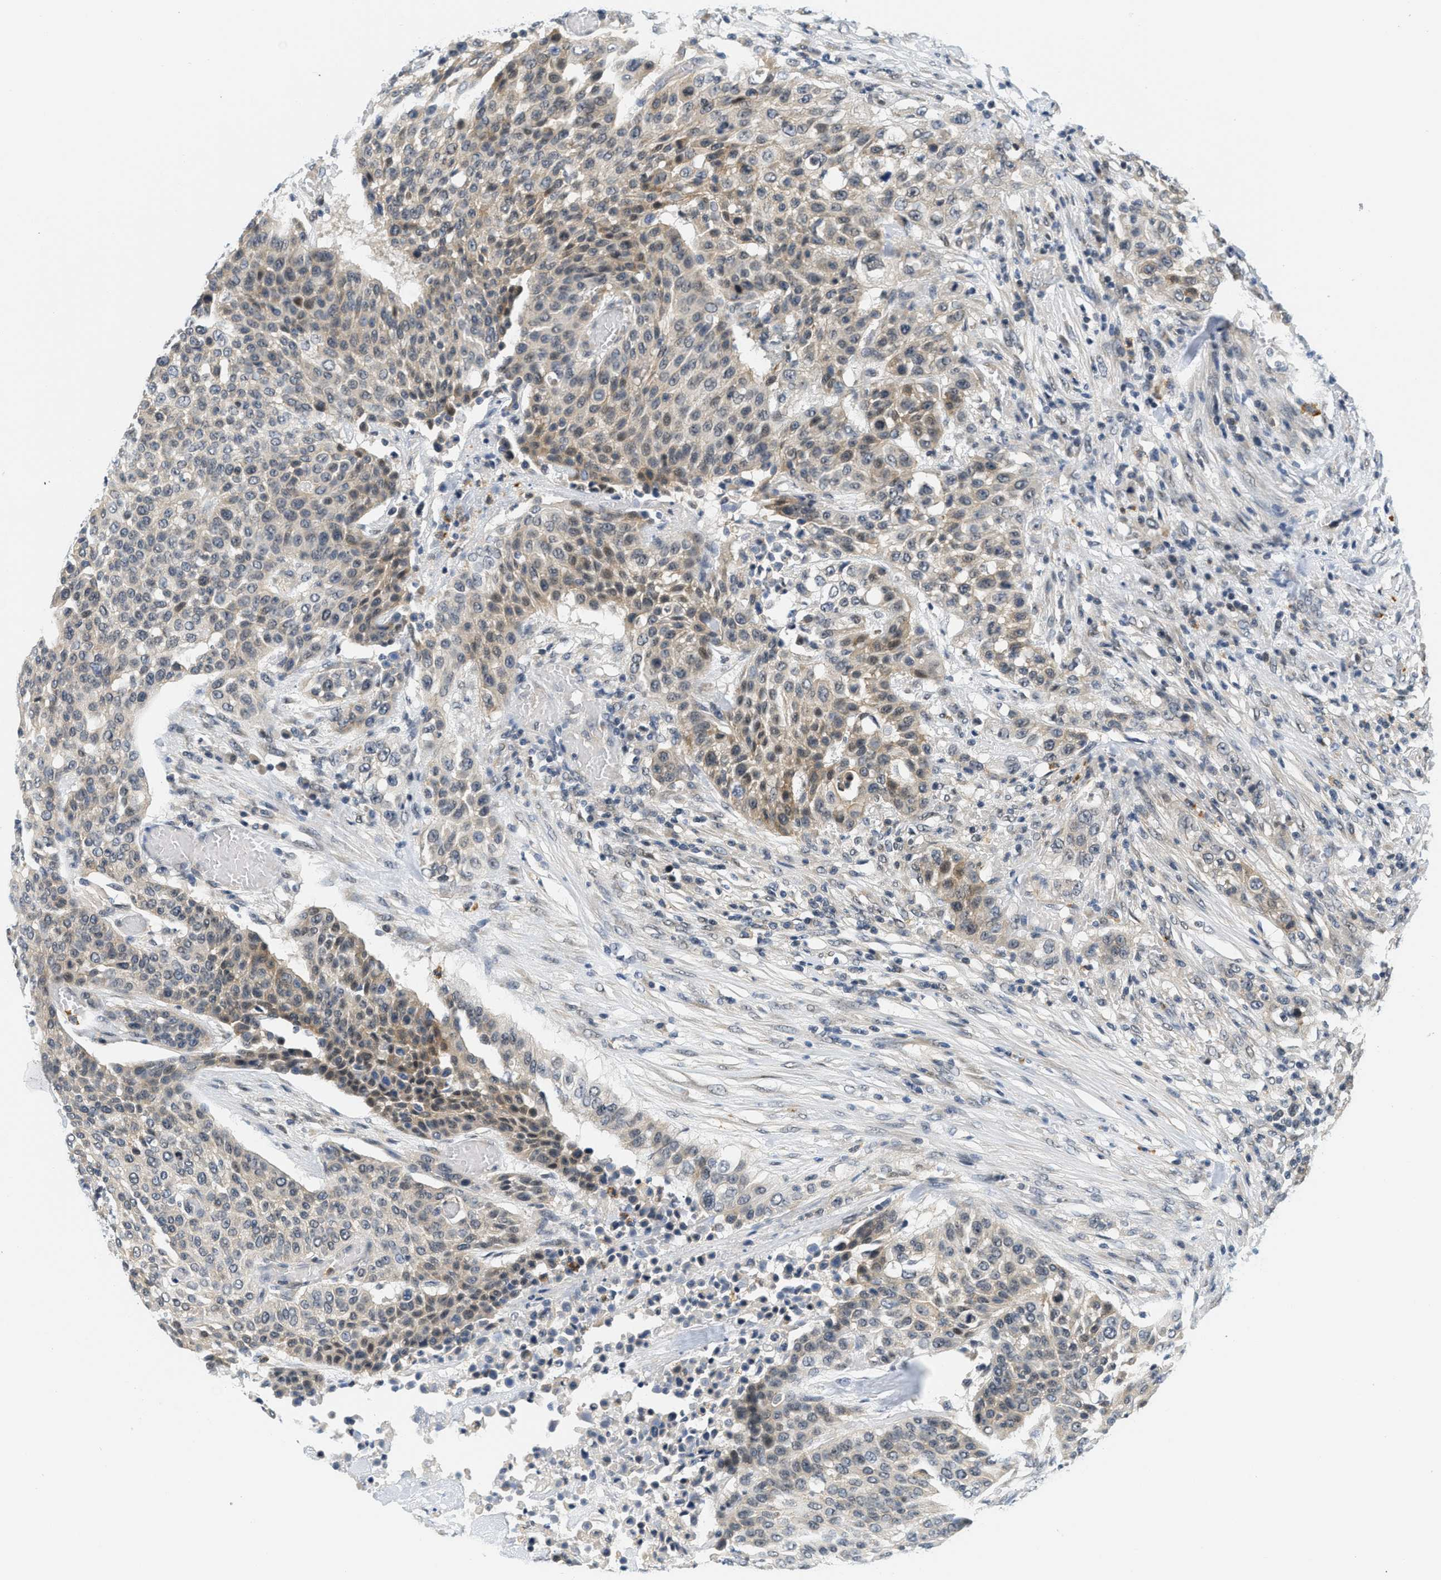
{"staining": {"intensity": "moderate", "quantity": "<25%", "location": "cytoplasmic/membranous"}, "tissue": "urothelial cancer", "cell_type": "Tumor cells", "image_type": "cancer", "snomed": [{"axis": "morphology", "description": "Urothelial carcinoma, High grade"}, {"axis": "topography", "description": "Urinary bladder"}], "caption": "High-grade urothelial carcinoma was stained to show a protein in brown. There is low levels of moderate cytoplasmic/membranous positivity in approximately <25% of tumor cells. The protein of interest is stained brown, and the nuclei are stained in blue (DAB (3,3'-diaminobenzidine) IHC with brightfield microscopy, high magnification).", "gene": "KMT2A", "patient": {"sex": "male", "age": 74}}